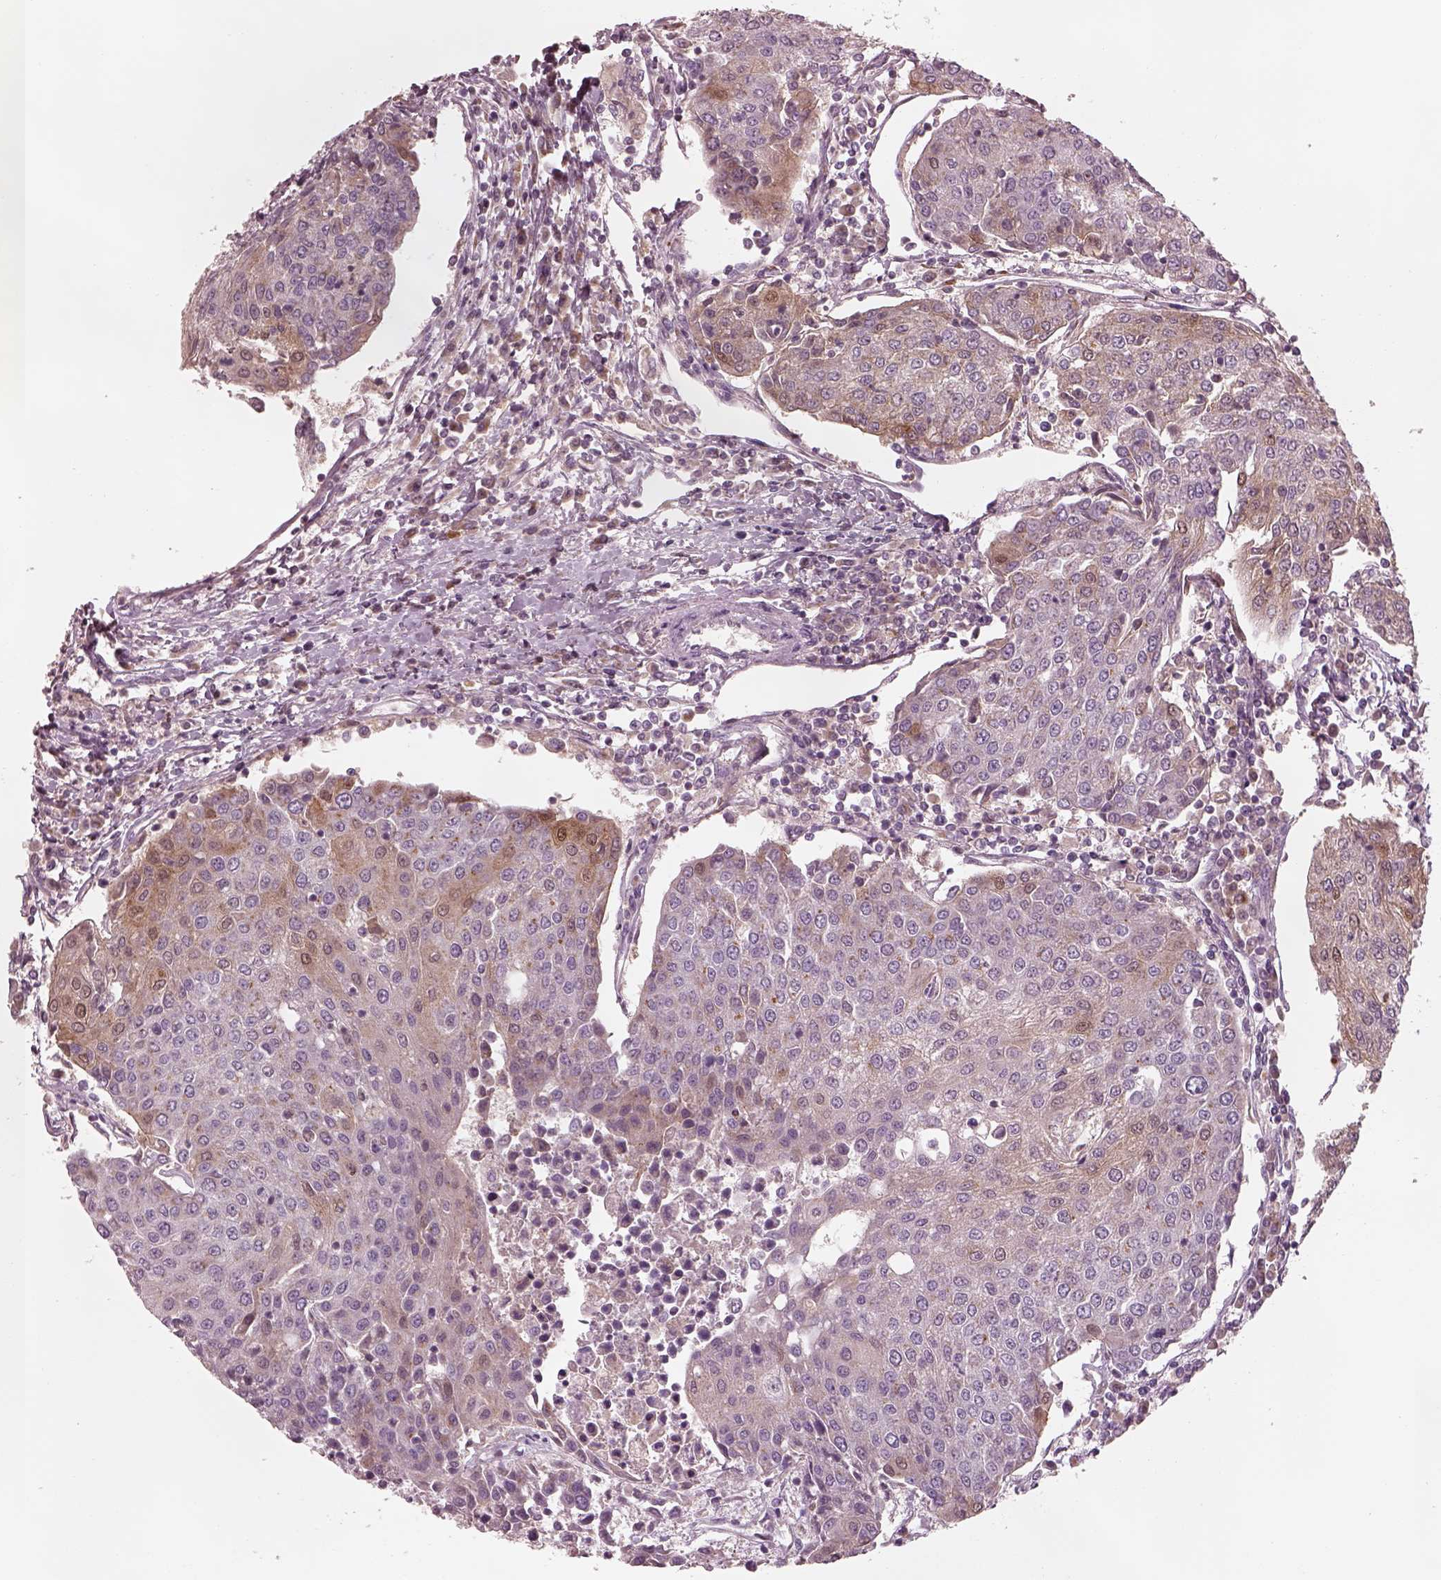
{"staining": {"intensity": "moderate", "quantity": "<25%", "location": "cytoplasmic/membranous,nuclear"}, "tissue": "urothelial cancer", "cell_type": "Tumor cells", "image_type": "cancer", "snomed": [{"axis": "morphology", "description": "Urothelial carcinoma, High grade"}, {"axis": "topography", "description": "Urinary bladder"}], "caption": "Human high-grade urothelial carcinoma stained with a protein marker exhibits moderate staining in tumor cells.", "gene": "SDCBP2", "patient": {"sex": "female", "age": 85}}